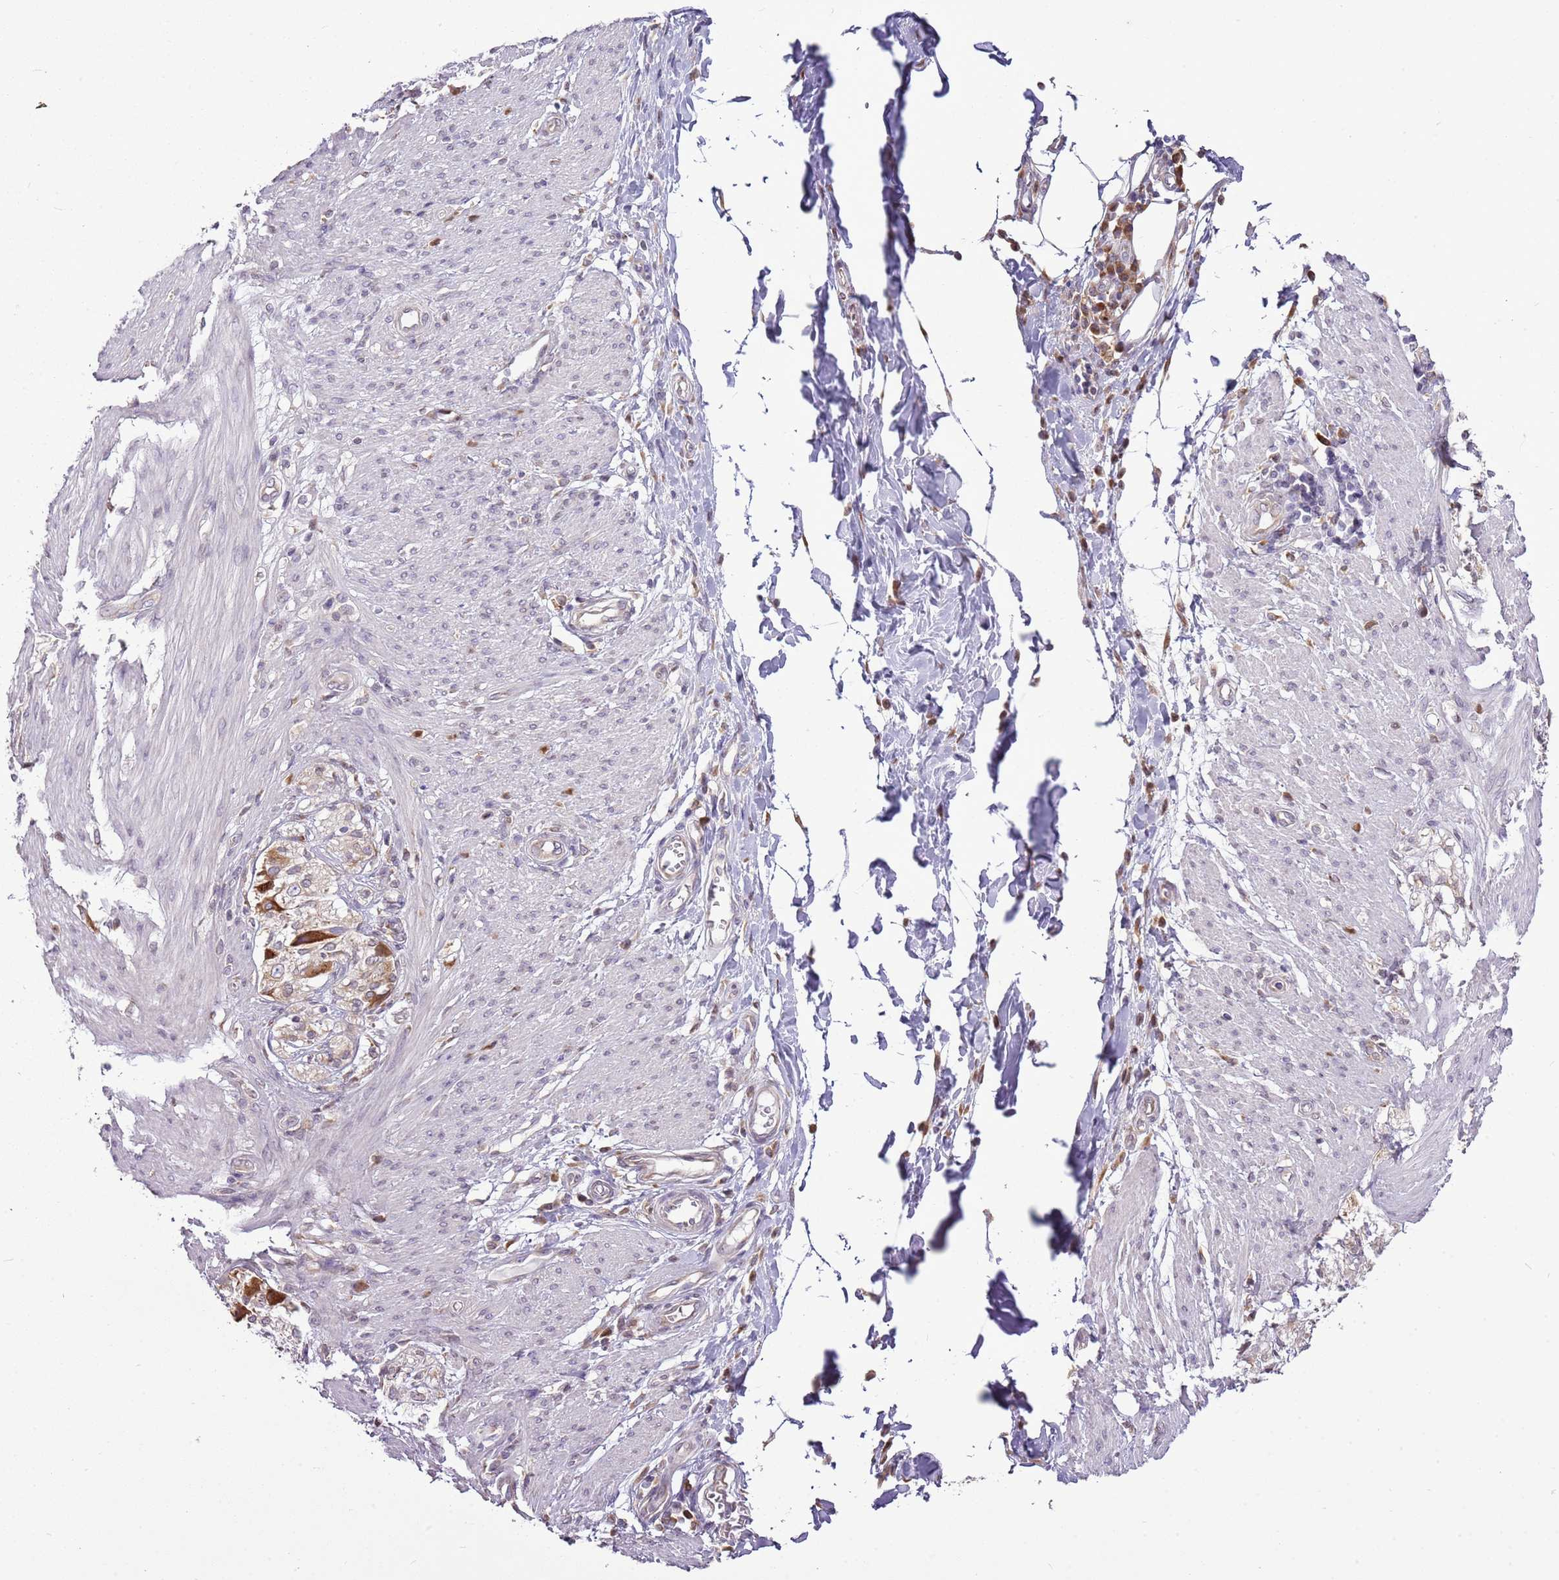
{"staining": {"intensity": "negative", "quantity": "none", "location": "none"}, "tissue": "smooth muscle", "cell_type": "Smooth muscle cells", "image_type": "normal", "snomed": [{"axis": "morphology", "description": "Normal tissue, NOS"}, {"axis": "morphology", "description": "Adenocarcinoma, NOS"}, {"axis": "topography", "description": "Colon"}, {"axis": "topography", "description": "Peripheral nerve tissue"}], "caption": "IHC of unremarkable human smooth muscle demonstrates no staining in smooth muscle cells.", "gene": "TMED10", "patient": {"sex": "male", "age": 14}}